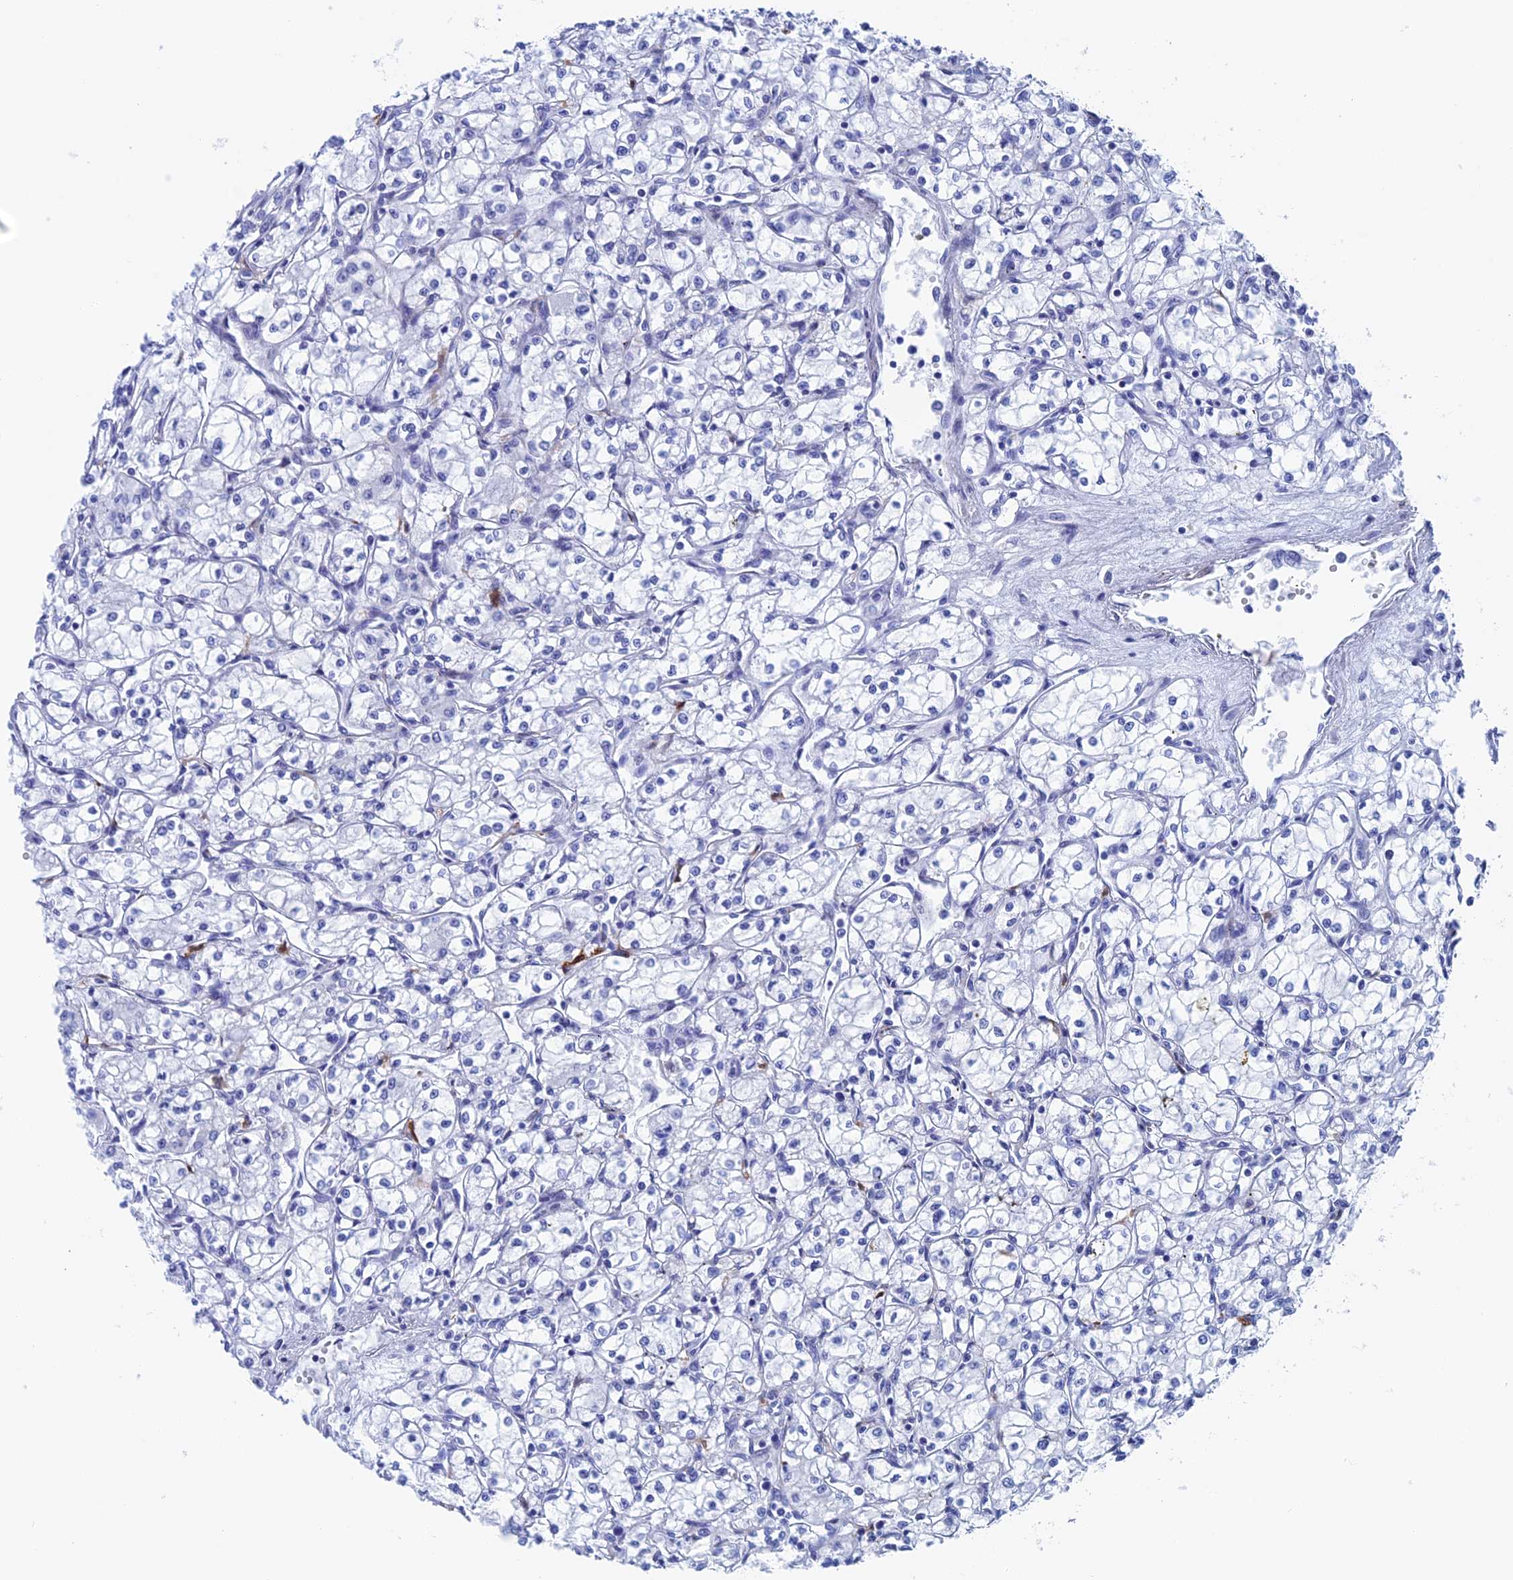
{"staining": {"intensity": "negative", "quantity": "none", "location": "none"}, "tissue": "renal cancer", "cell_type": "Tumor cells", "image_type": "cancer", "snomed": [{"axis": "morphology", "description": "Adenocarcinoma, NOS"}, {"axis": "topography", "description": "Kidney"}], "caption": "A photomicrograph of renal cancer stained for a protein demonstrates no brown staining in tumor cells.", "gene": "WDR83", "patient": {"sex": "male", "age": 59}}